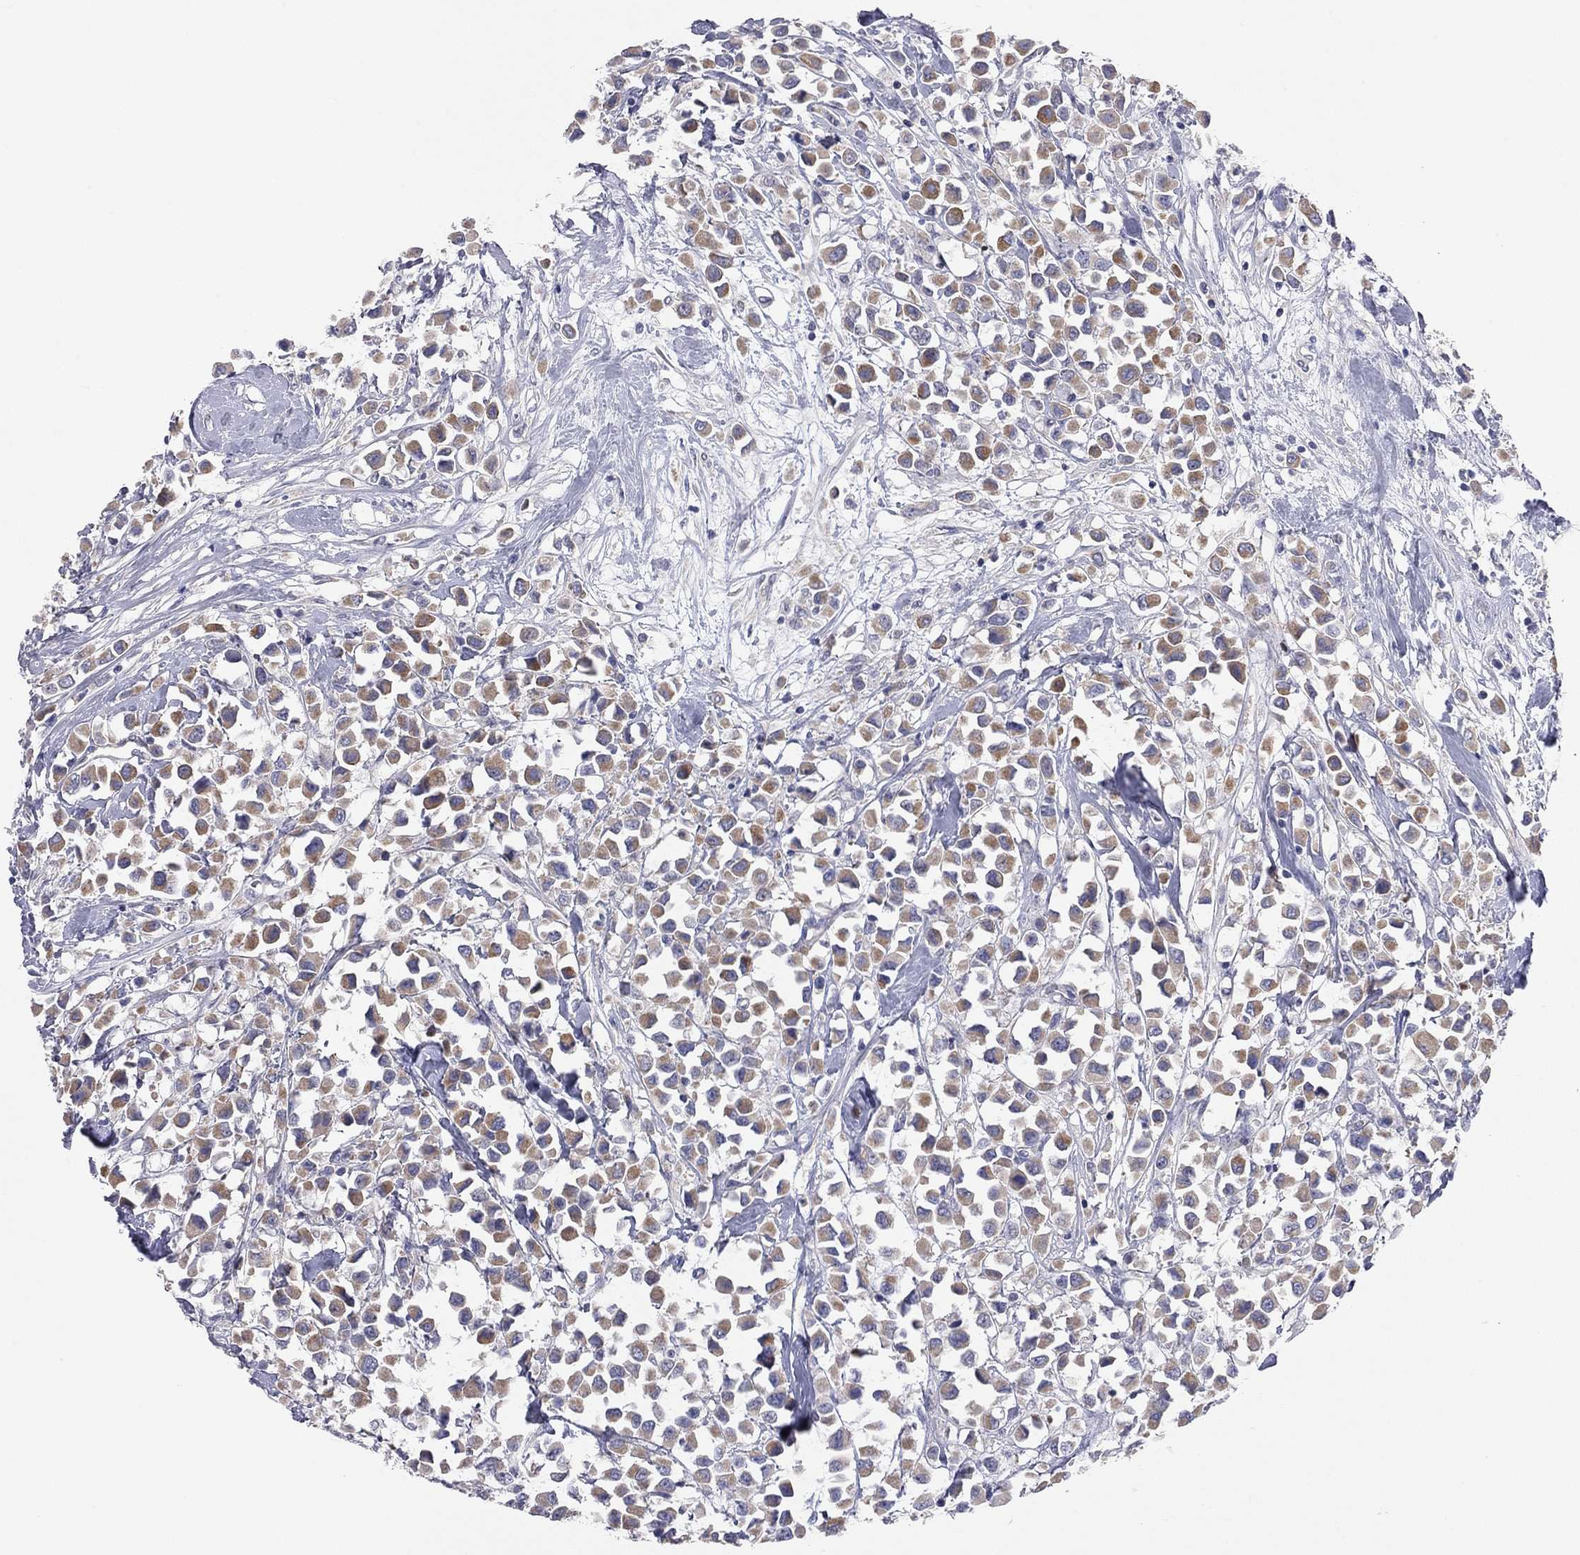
{"staining": {"intensity": "moderate", "quantity": ">75%", "location": "cytoplasmic/membranous"}, "tissue": "breast cancer", "cell_type": "Tumor cells", "image_type": "cancer", "snomed": [{"axis": "morphology", "description": "Duct carcinoma"}, {"axis": "topography", "description": "Breast"}], "caption": "This is an image of immunohistochemistry (IHC) staining of intraductal carcinoma (breast), which shows moderate staining in the cytoplasmic/membranous of tumor cells.", "gene": "KCNB1", "patient": {"sex": "female", "age": 61}}